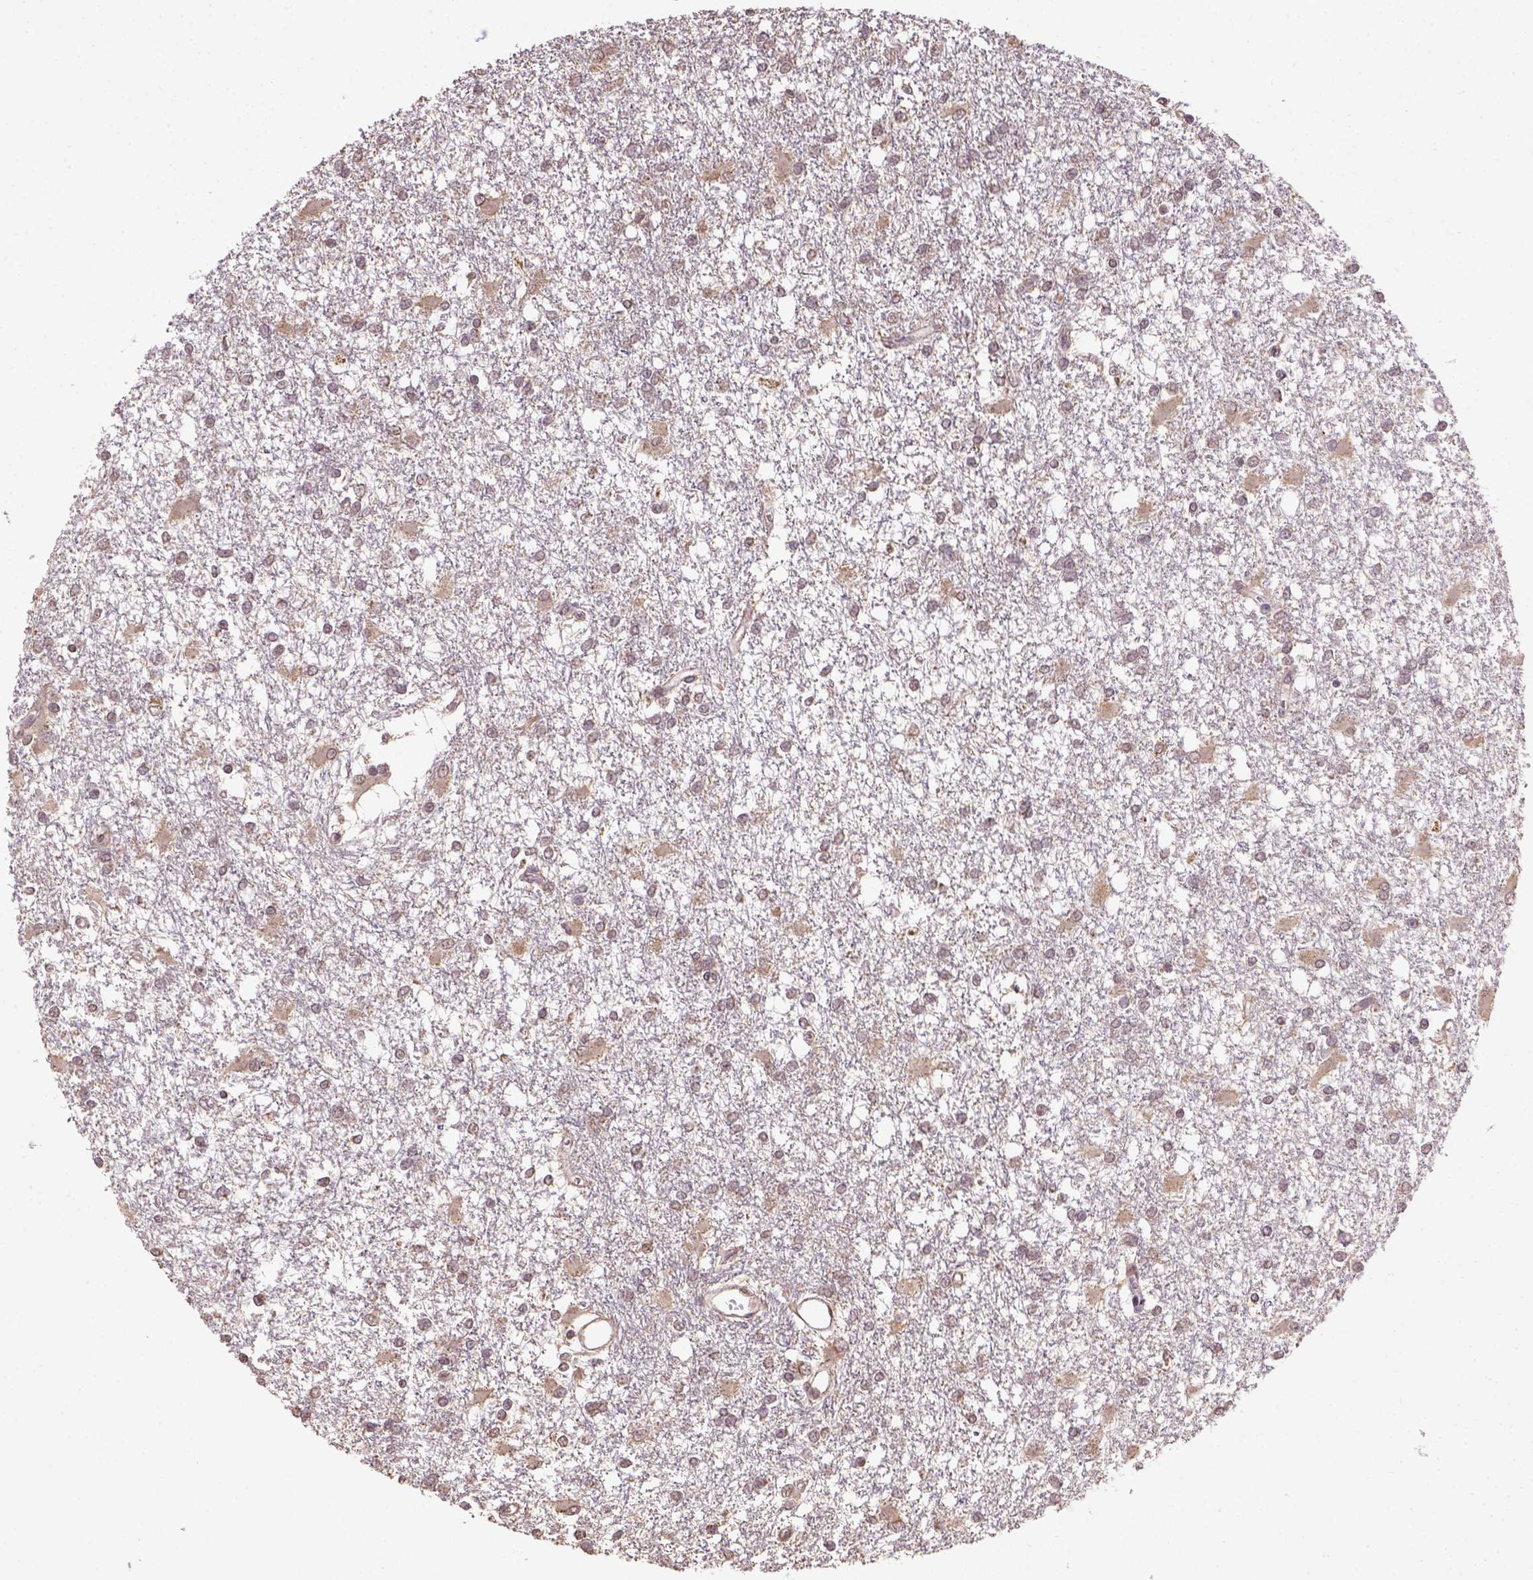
{"staining": {"intensity": "weak", "quantity": "<25%", "location": "cytoplasmic/membranous"}, "tissue": "glioma", "cell_type": "Tumor cells", "image_type": "cancer", "snomed": [{"axis": "morphology", "description": "Glioma, malignant, High grade"}, {"axis": "topography", "description": "Cerebral cortex"}], "caption": "This is a micrograph of immunohistochemistry staining of glioma, which shows no expression in tumor cells.", "gene": "NUDT10", "patient": {"sex": "male", "age": 79}}